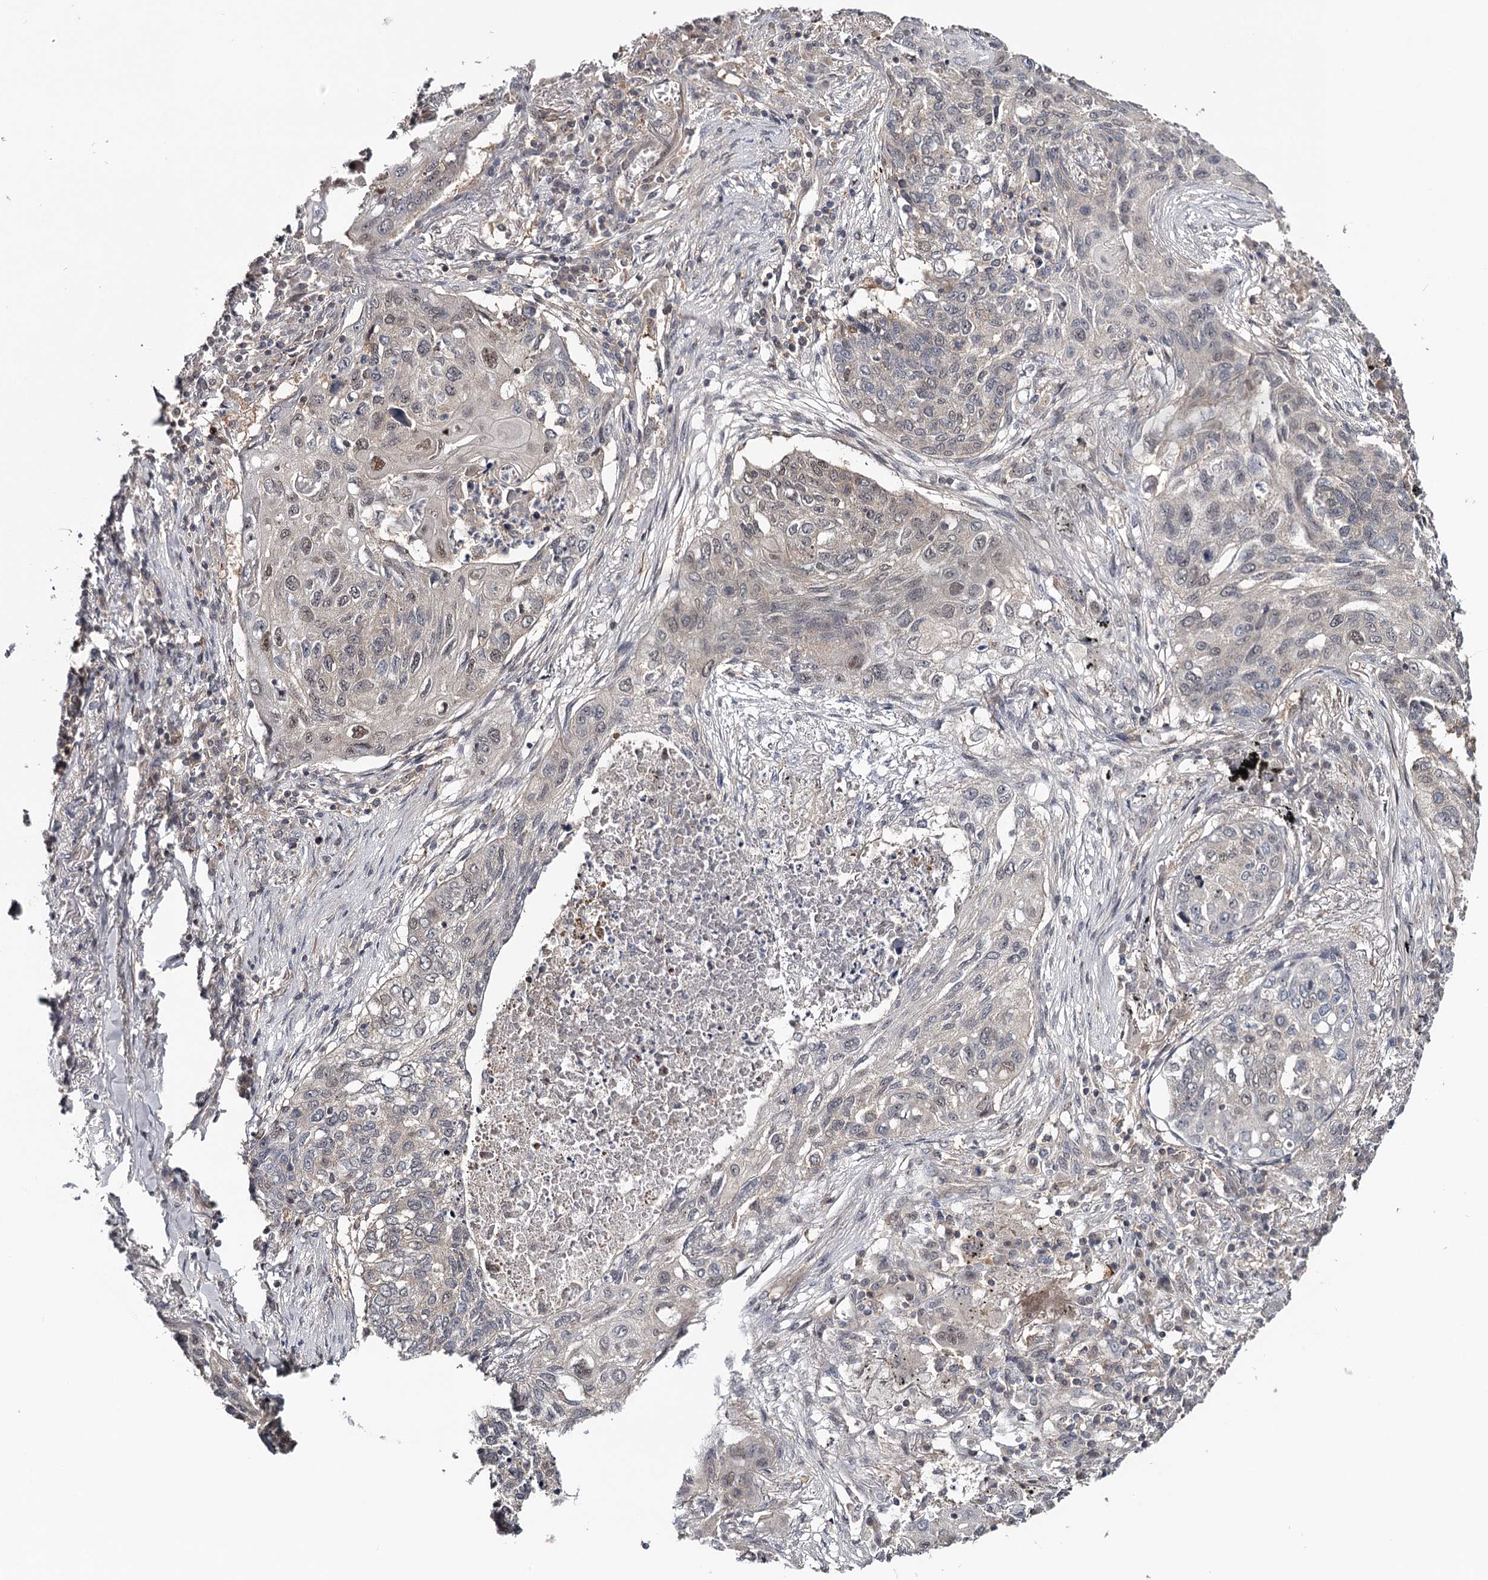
{"staining": {"intensity": "weak", "quantity": "<25%", "location": "cytoplasmic/membranous,nuclear"}, "tissue": "lung cancer", "cell_type": "Tumor cells", "image_type": "cancer", "snomed": [{"axis": "morphology", "description": "Squamous cell carcinoma, NOS"}, {"axis": "topography", "description": "Lung"}], "caption": "This photomicrograph is of lung squamous cell carcinoma stained with immunohistochemistry (IHC) to label a protein in brown with the nuclei are counter-stained blue. There is no staining in tumor cells.", "gene": "GTSF1", "patient": {"sex": "female", "age": 63}}